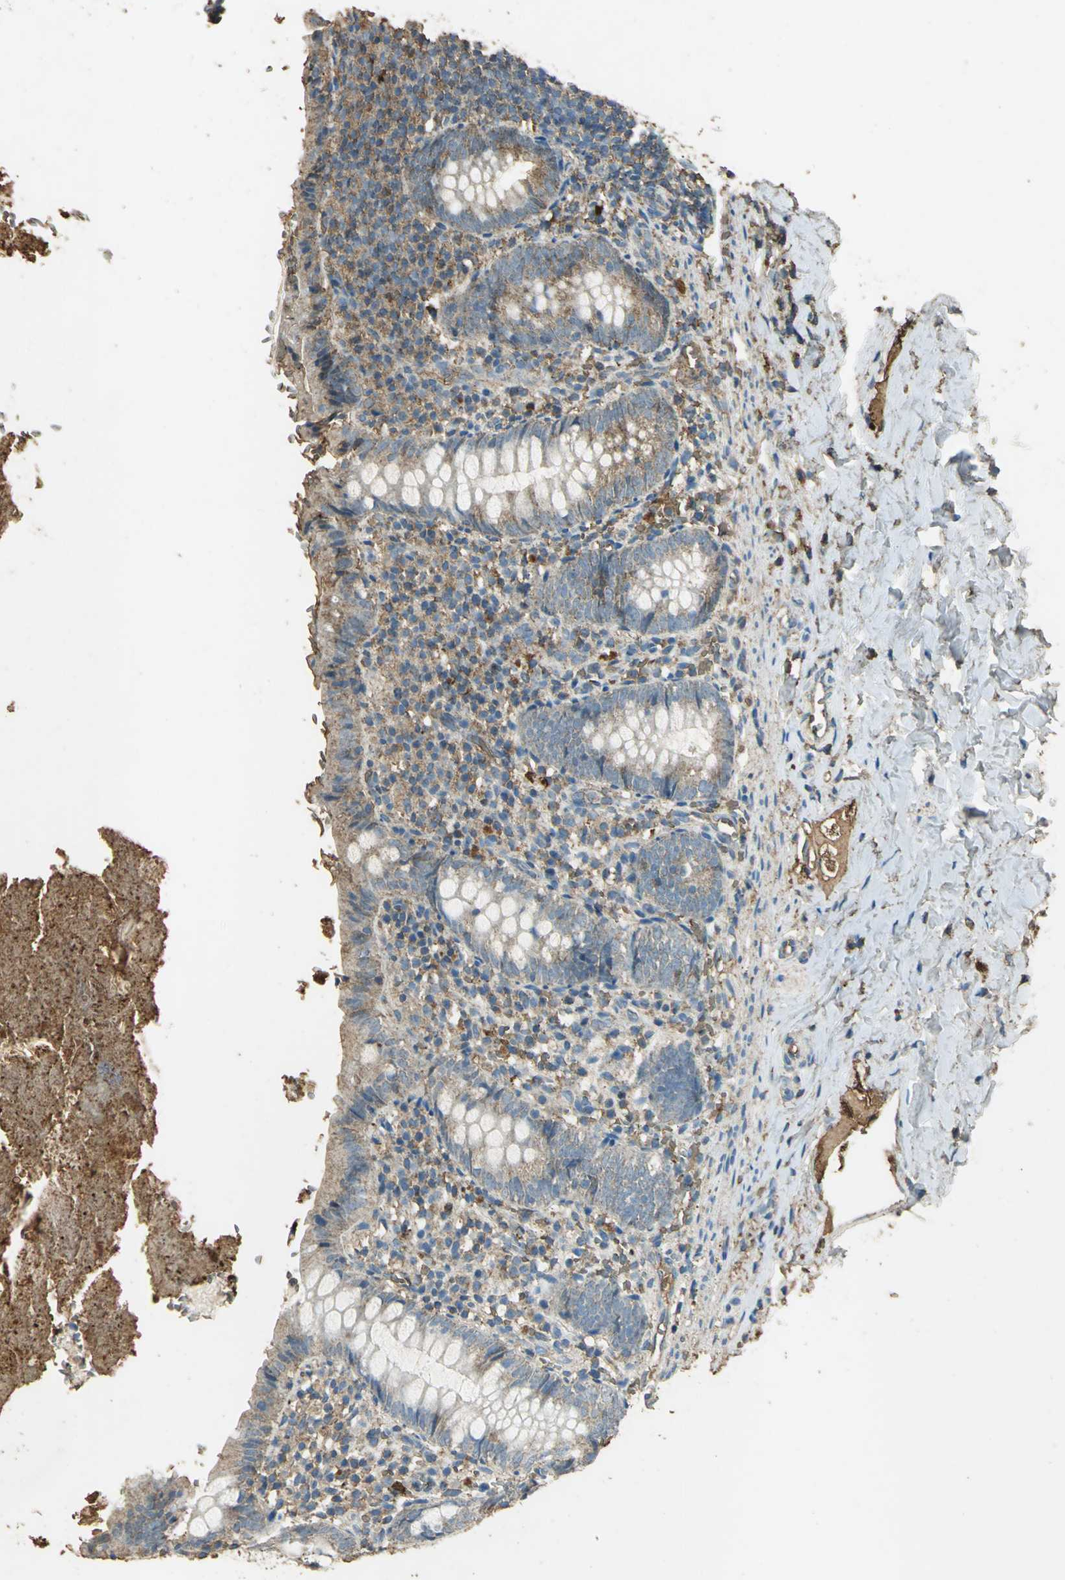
{"staining": {"intensity": "moderate", "quantity": ">75%", "location": "cytoplasmic/membranous"}, "tissue": "appendix", "cell_type": "Glandular cells", "image_type": "normal", "snomed": [{"axis": "morphology", "description": "Normal tissue, NOS"}, {"axis": "topography", "description": "Appendix"}], "caption": "IHC of unremarkable human appendix displays medium levels of moderate cytoplasmic/membranous positivity in about >75% of glandular cells. (IHC, brightfield microscopy, high magnification).", "gene": "TRAPPC2", "patient": {"sex": "female", "age": 10}}